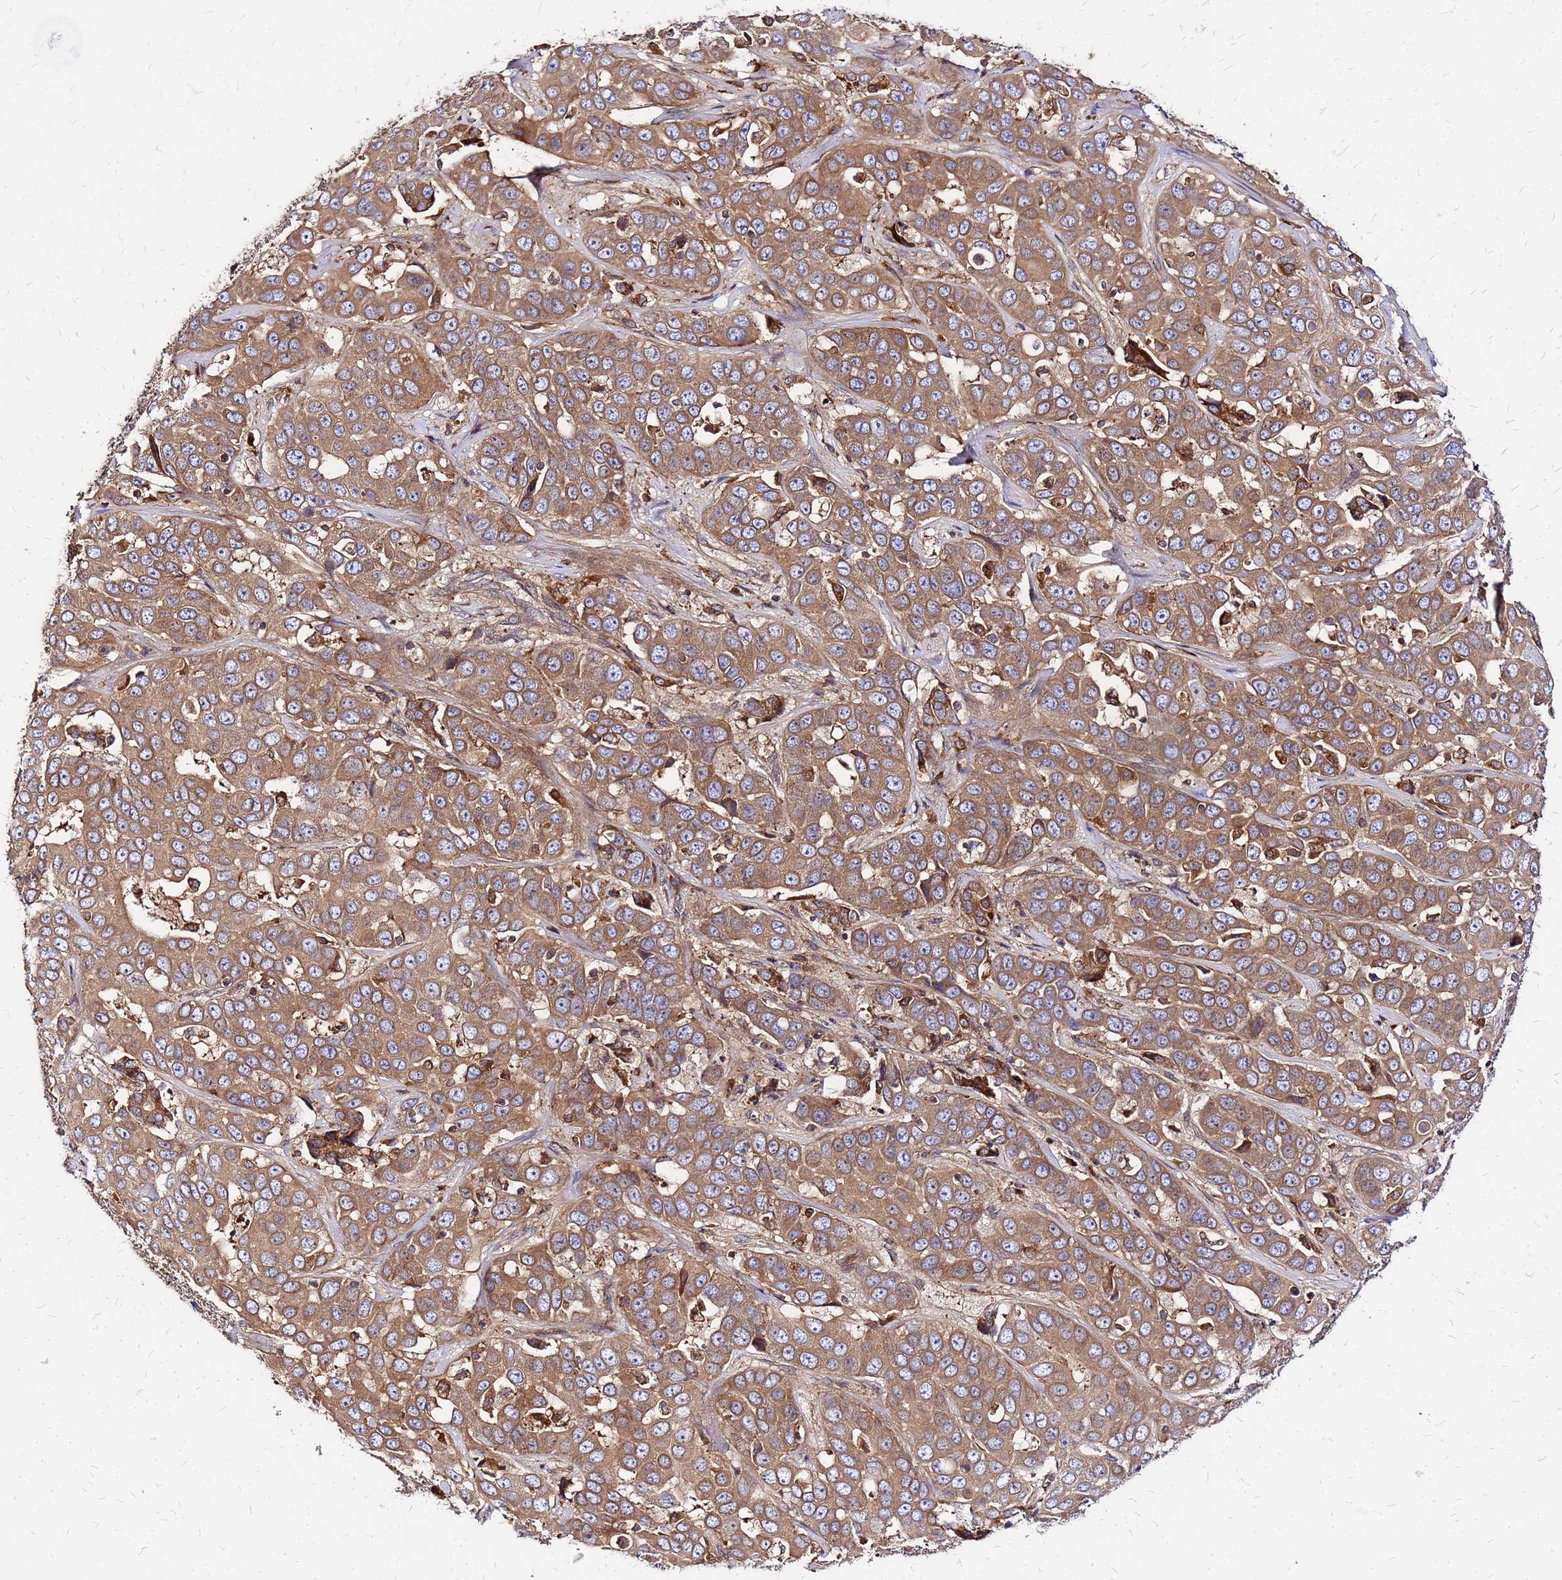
{"staining": {"intensity": "moderate", "quantity": ">75%", "location": "cytoplasmic/membranous"}, "tissue": "liver cancer", "cell_type": "Tumor cells", "image_type": "cancer", "snomed": [{"axis": "morphology", "description": "Cholangiocarcinoma"}, {"axis": "topography", "description": "Liver"}], "caption": "Protein staining demonstrates moderate cytoplasmic/membranous expression in approximately >75% of tumor cells in liver cholangiocarcinoma.", "gene": "CYBC1", "patient": {"sex": "female", "age": 52}}